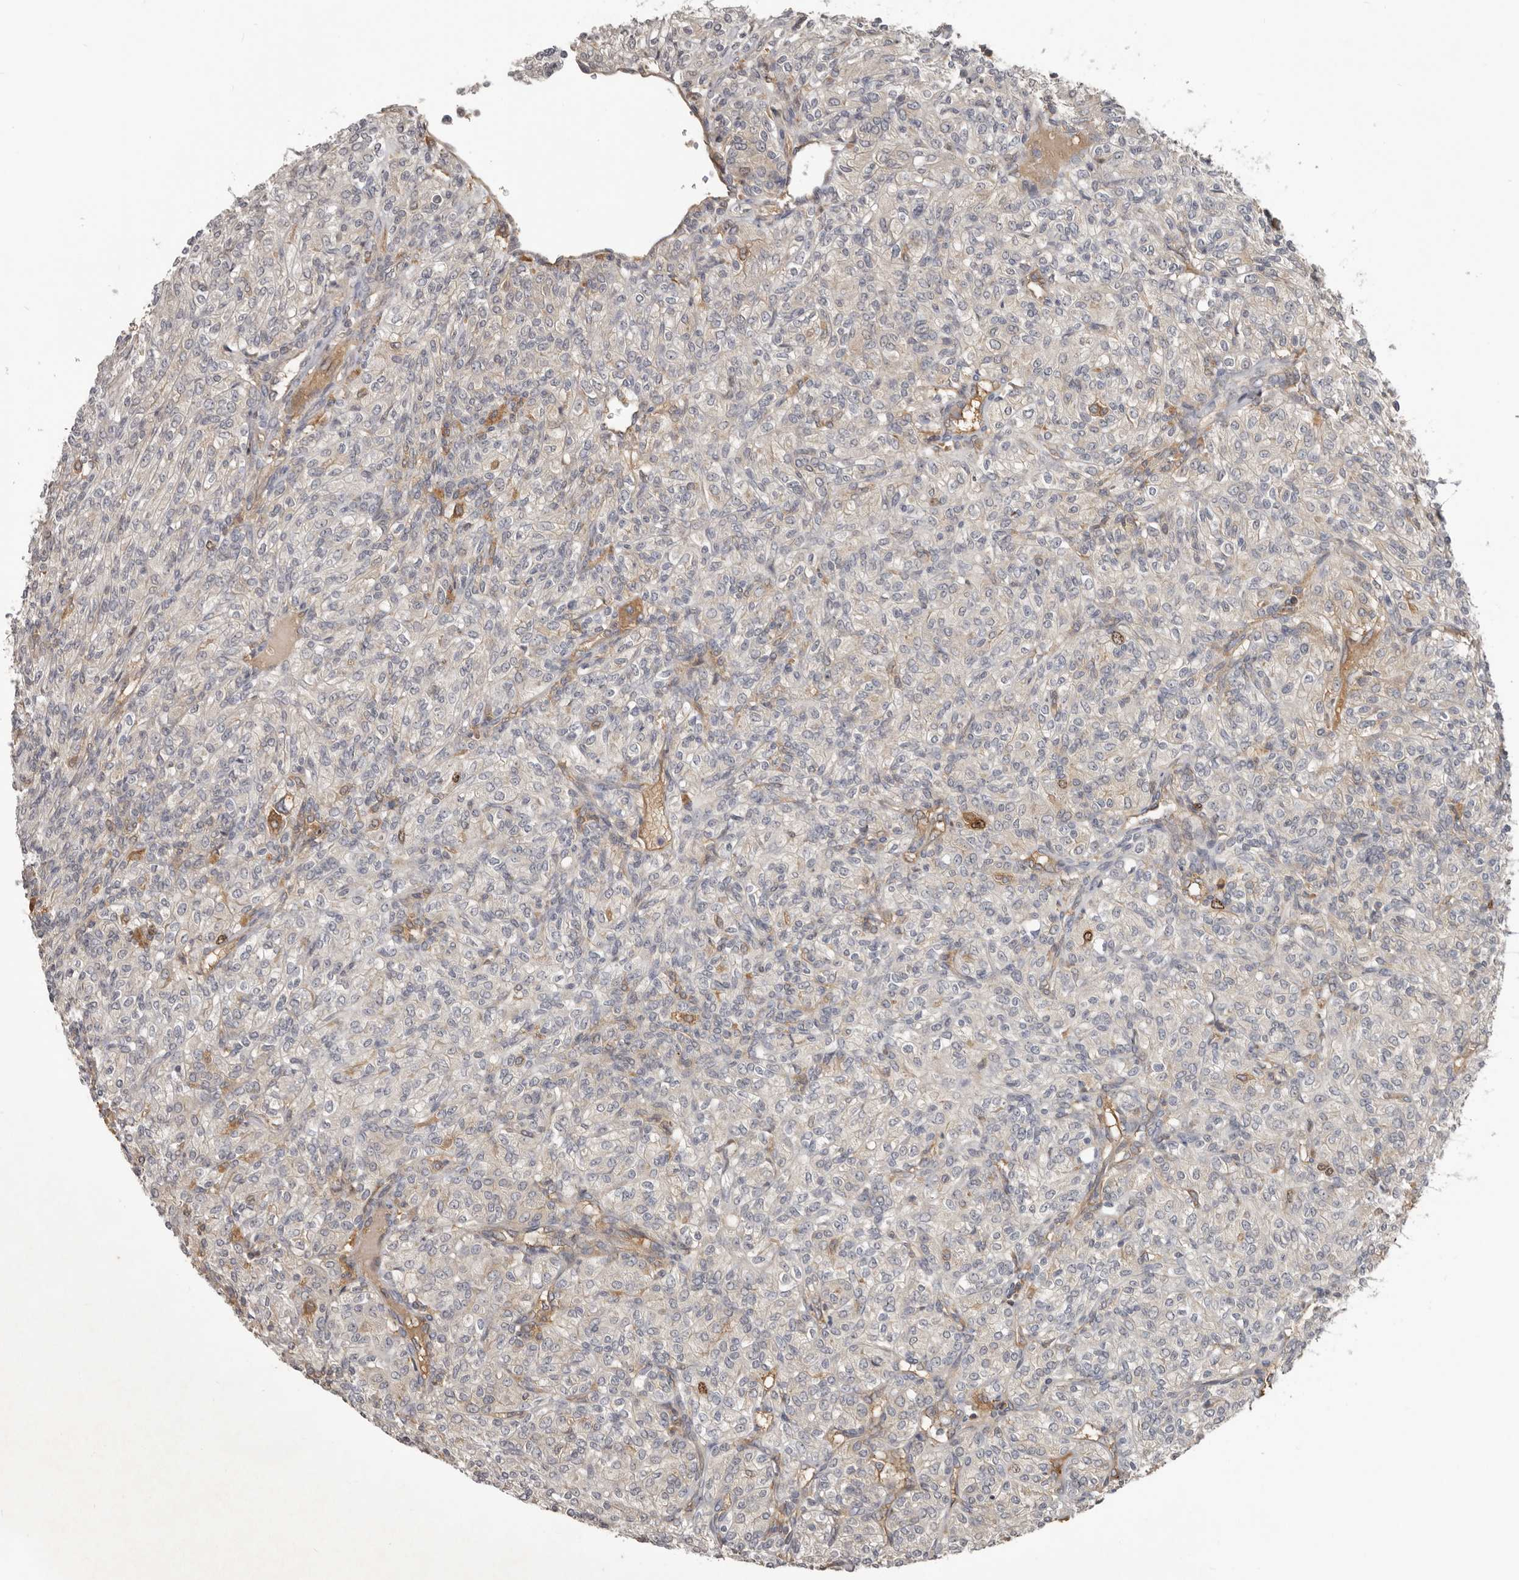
{"staining": {"intensity": "negative", "quantity": "none", "location": "none"}, "tissue": "renal cancer", "cell_type": "Tumor cells", "image_type": "cancer", "snomed": [{"axis": "morphology", "description": "Adenocarcinoma, NOS"}, {"axis": "topography", "description": "Kidney"}], "caption": "The immunohistochemistry histopathology image has no significant staining in tumor cells of renal cancer (adenocarcinoma) tissue.", "gene": "CDCA8", "patient": {"sex": "male", "age": 77}}